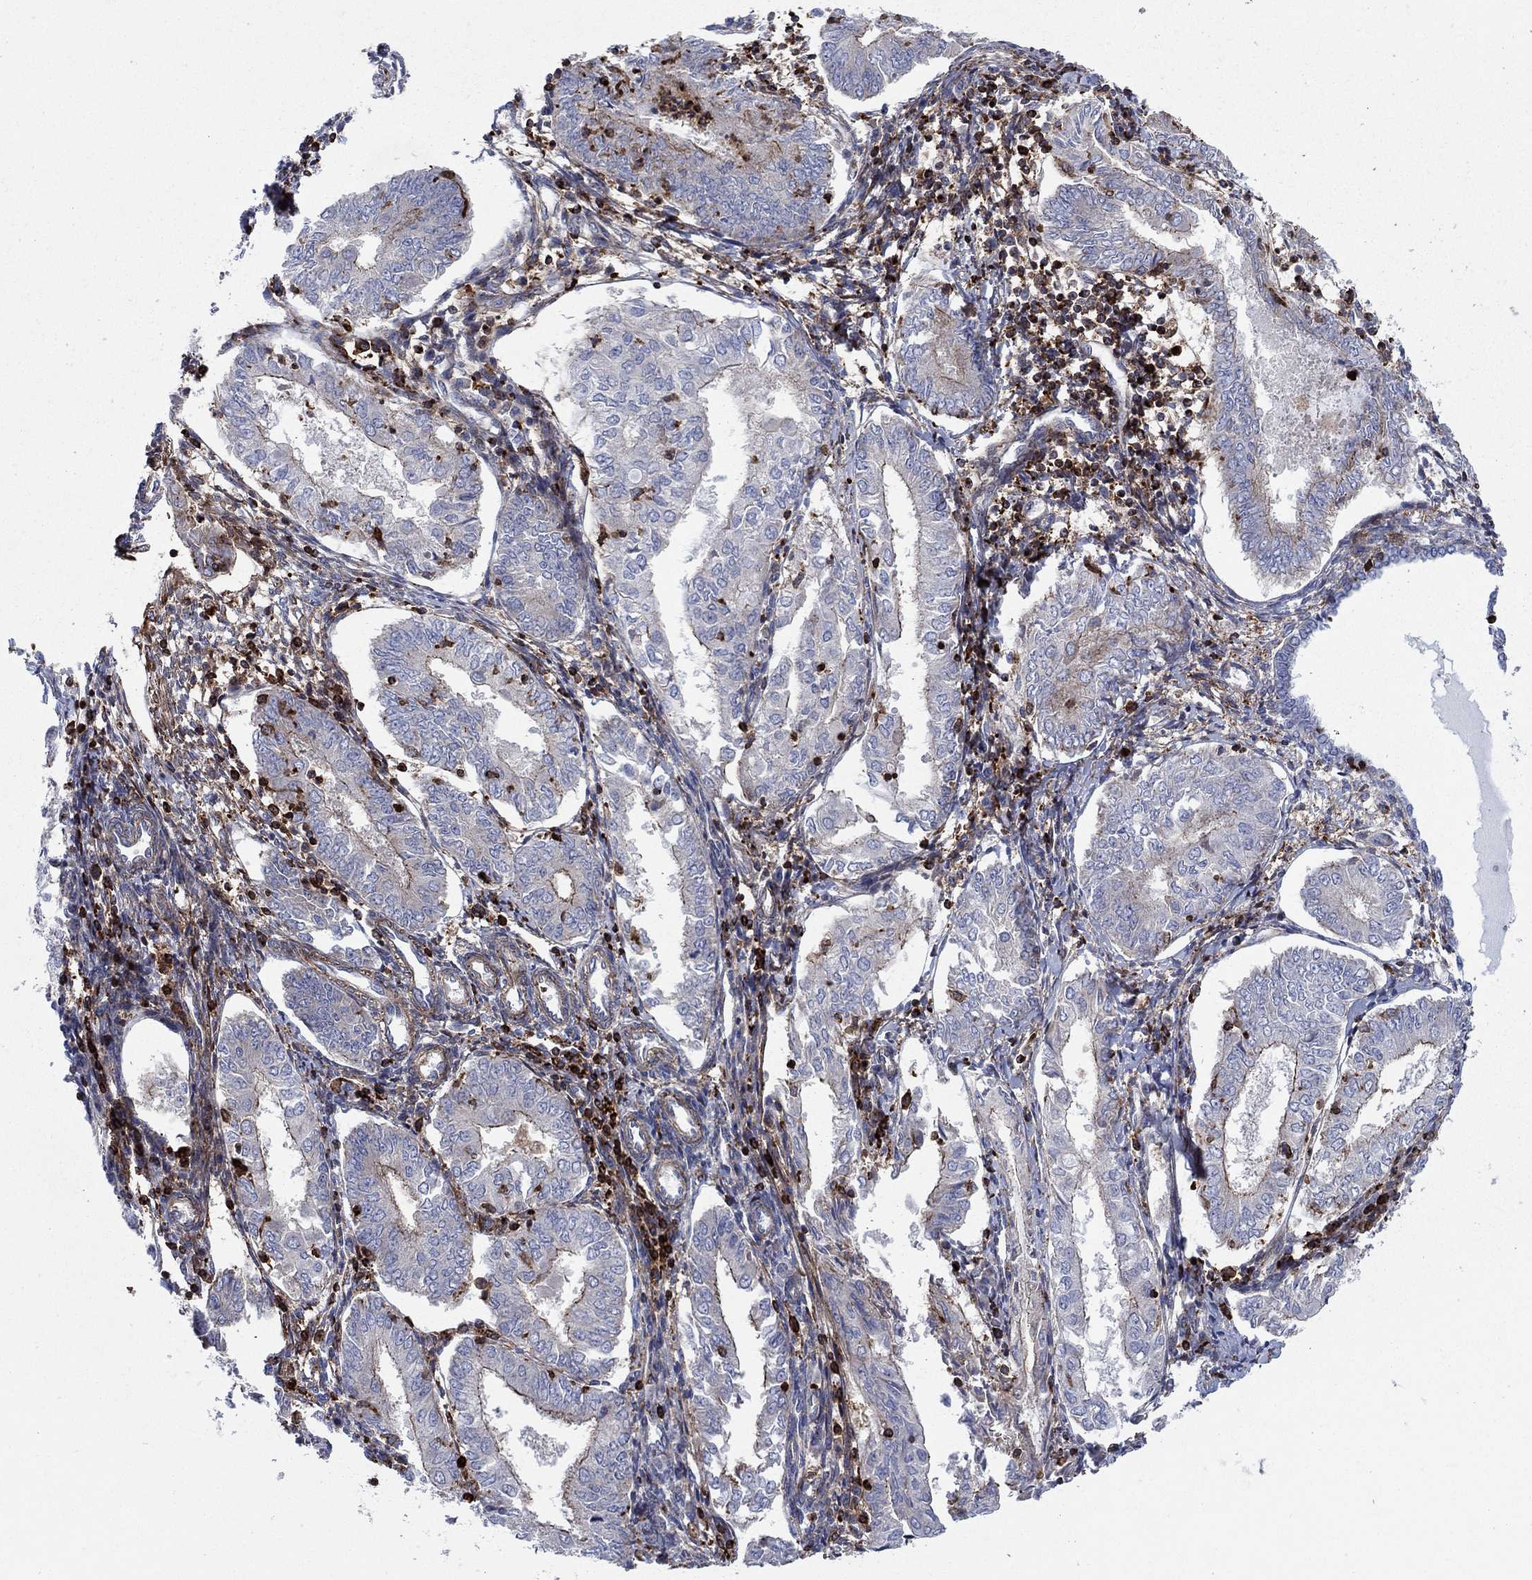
{"staining": {"intensity": "moderate", "quantity": "<25%", "location": "cytoplasmic/membranous"}, "tissue": "endometrial cancer", "cell_type": "Tumor cells", "image_type": "cancer", "snomed": [{"axis": "morphology", "description": "Adenocarcinoma, NOS"}, {"axis": "topography", "description": "Endometrium"}], "caption": "Immunohistochemistry (IHC) image of neoplastic tissue: human endometrial cancer stained using immunohistochemistry displays low levels of moderate protein expression localized specifically in the cytoplasmic/membranous of tumor cells, appearing as a cytoplasmic/membranous brown color.", "gene": "PAG1", "patient": {"sex": "female", "age": 68}}